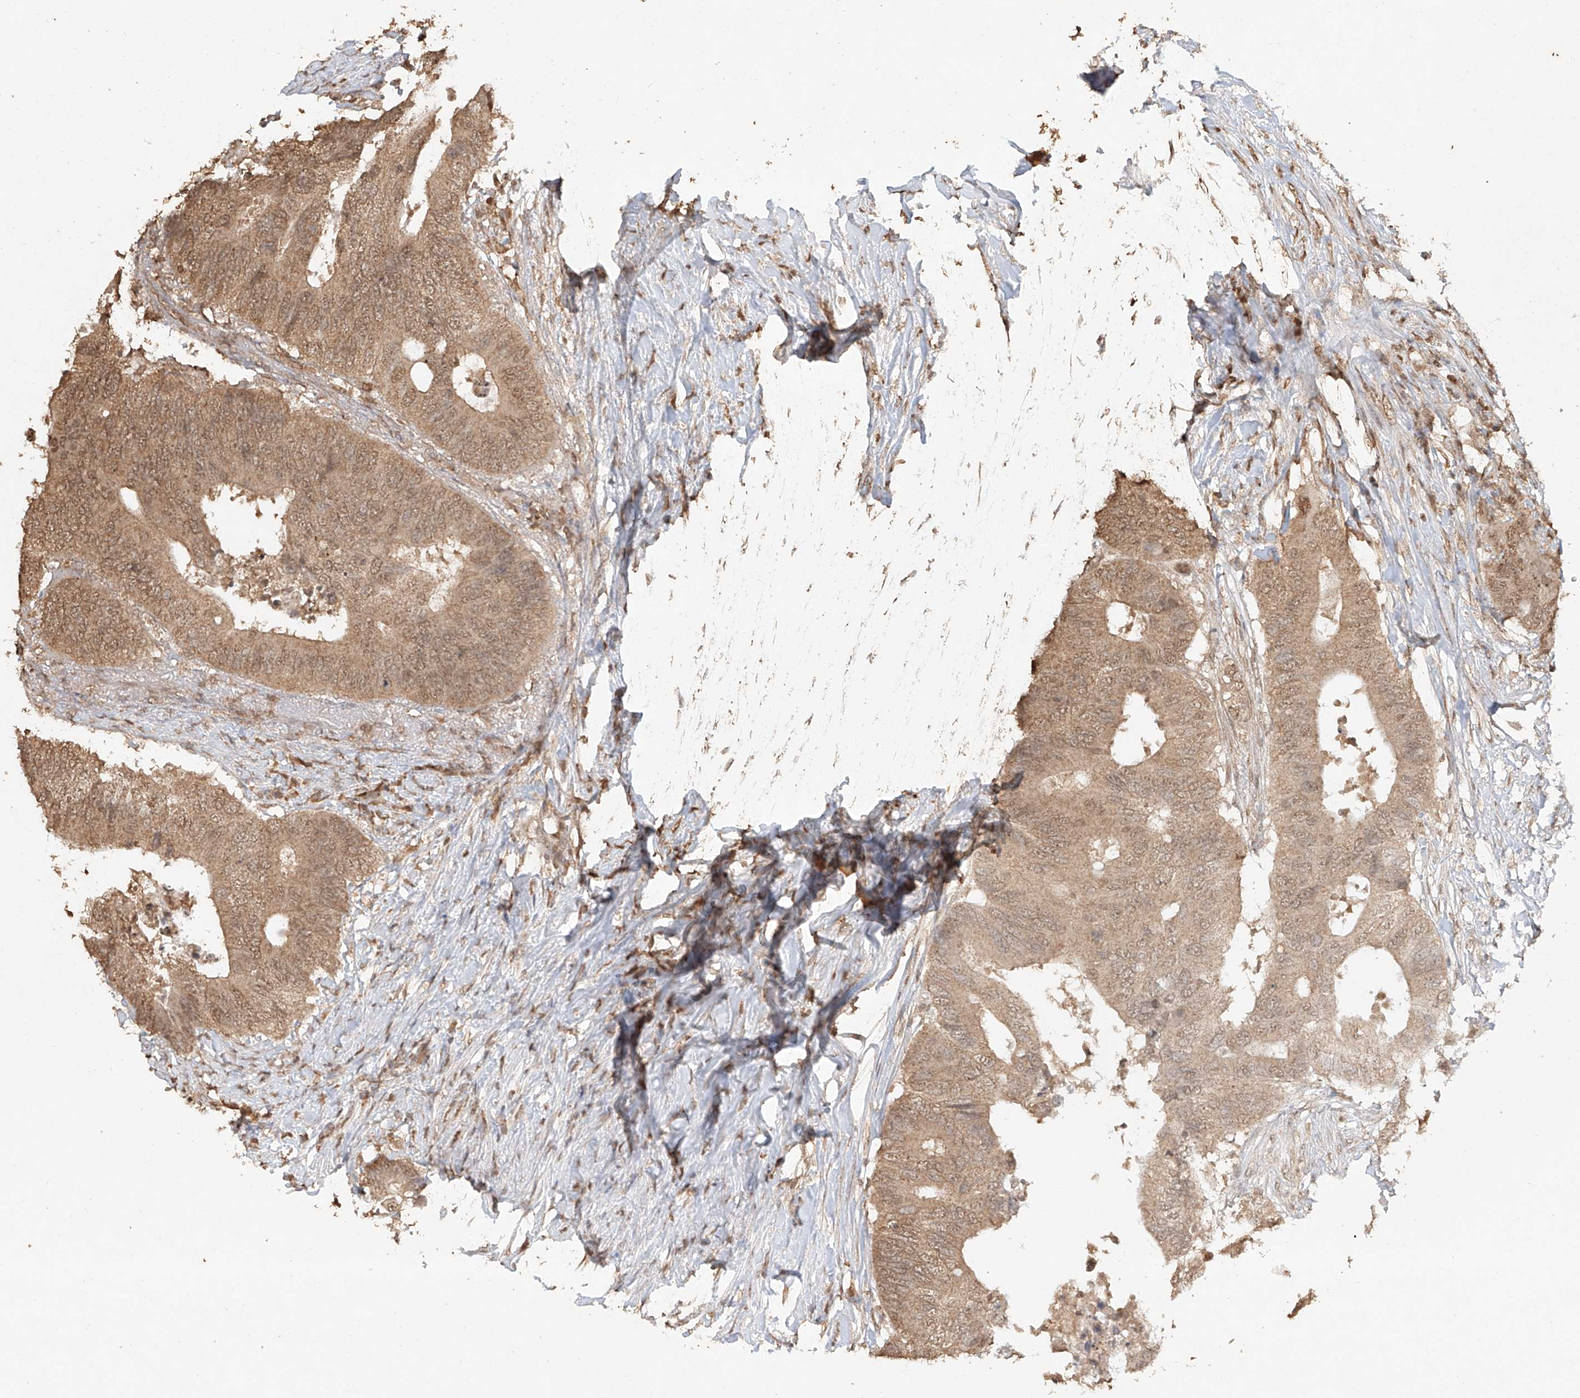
{"staining": {"intensity": "moderate", "quantity": ">75%", "location": "cytoplasmic/membranous,nuclear"}, "tissue": "colorectal cancer", "cell_type": "Tumor cells", "image_type": "cancer", "snomed": [{"axis": "morphology", "description": "Adenocarcinoma, NOS"}, {"axis": "topography", "description": "Colon"}], "caption": "A medium amount of moderate cytoplasmic/membranous and nuclear positivity is seen in approximately >75% of tumor cells in colorectal adenocarcinoma tissue. Using DAB (3,3'-diaminobenzidine) (brown) and hematoxylin (blue) stains, captured at high magnification using brightfield microscopy.", "gene": "TIGAR", "patient": {"sex": "male", "age": 71}}